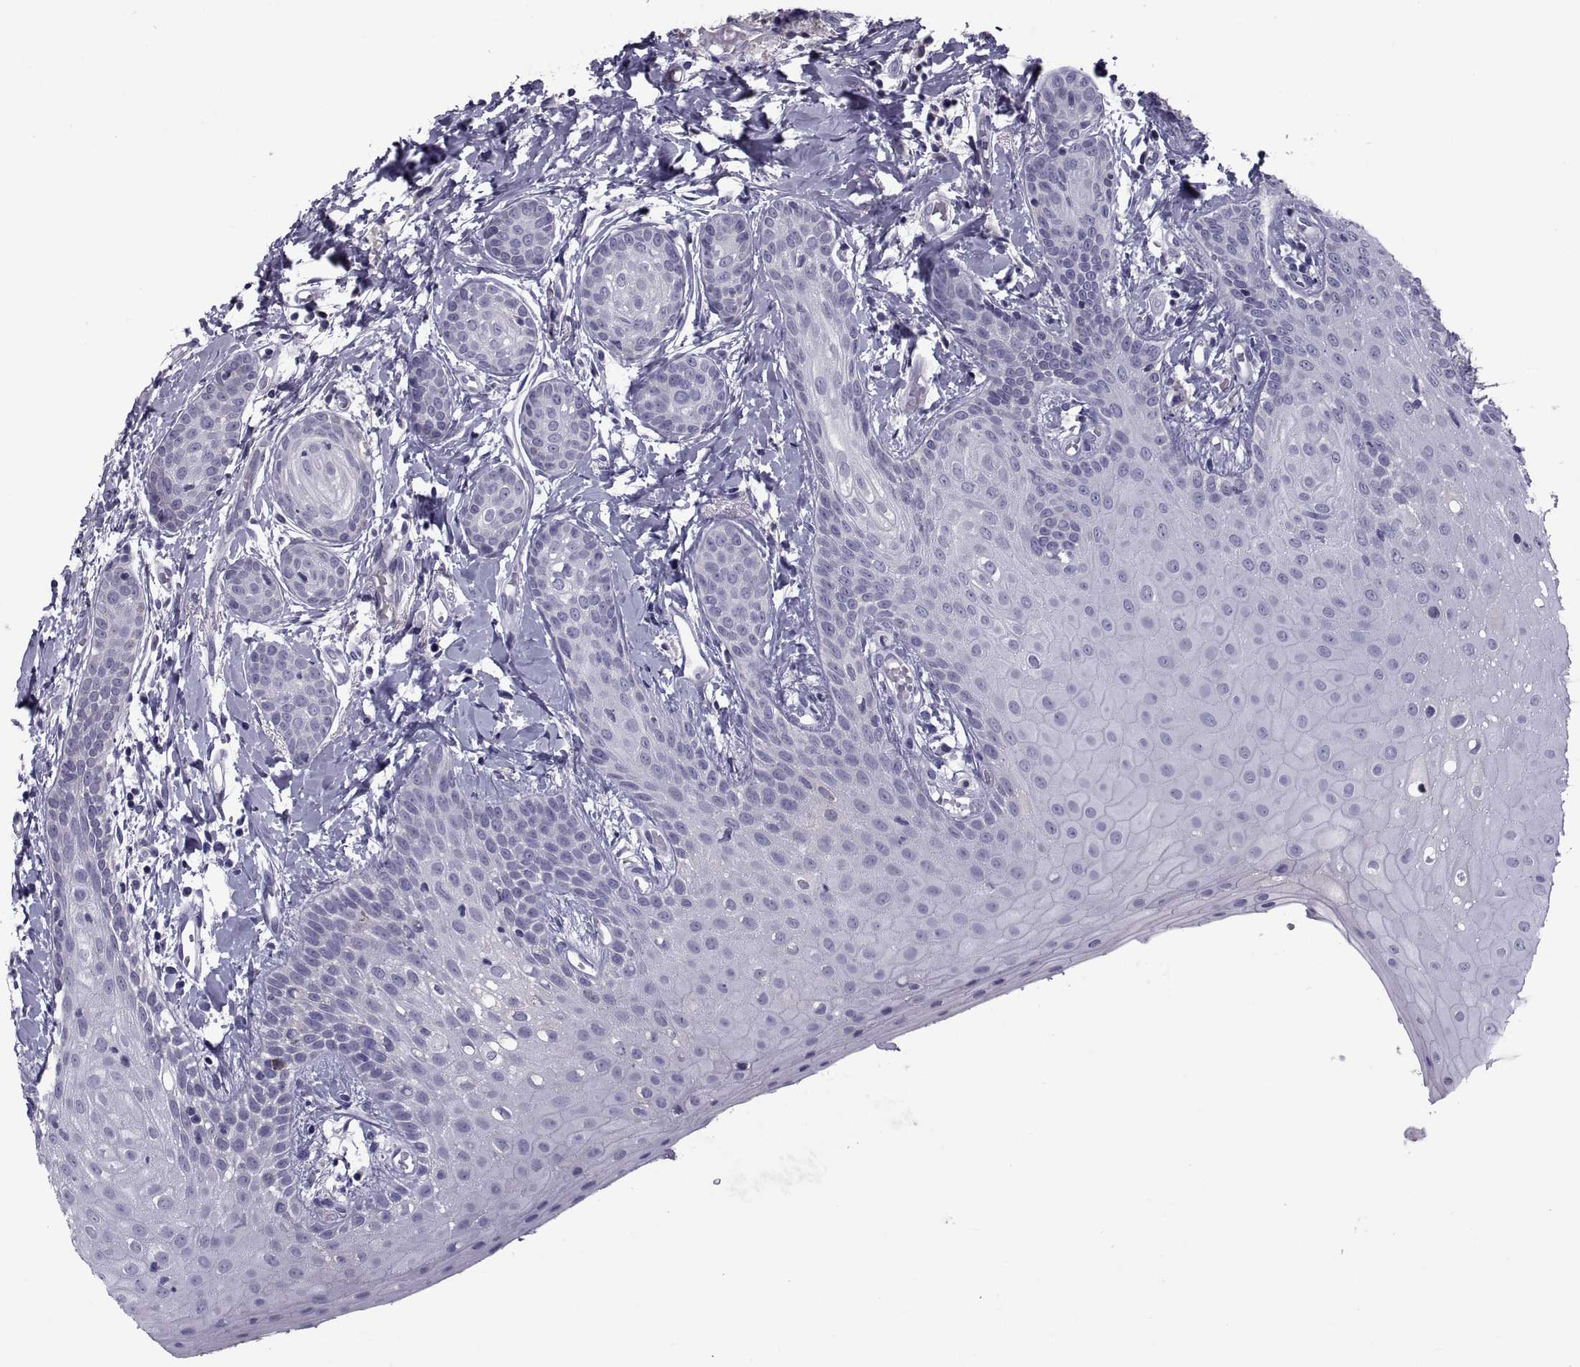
{"staining": {"intensity": "negative", "quantity": "none", "location": "none"}, "tissue": "head and neck cancer", "cell_type": "Tumor cells", "image_type": "cancer", "snomed": [{"axis": "morphology", "description": "Normal tissue, NOS"}, {"axis": "morphology", "description": "Squamous cell carcinoma, NOS"}, {"axis": "topography", "description": "Oral tissue"}, {"axis": "topography", "description": "Salivary gland"}, {"axis": "topography", "description": "Head-Neck"}], "caption": "DAB immunohistochemical staining of human squamous cell carcinoma (head and neck) reveals no significant positivity in tumor cells.", "gene": "PDZRN4", "patient": {"sex": "female", "age": 62}}